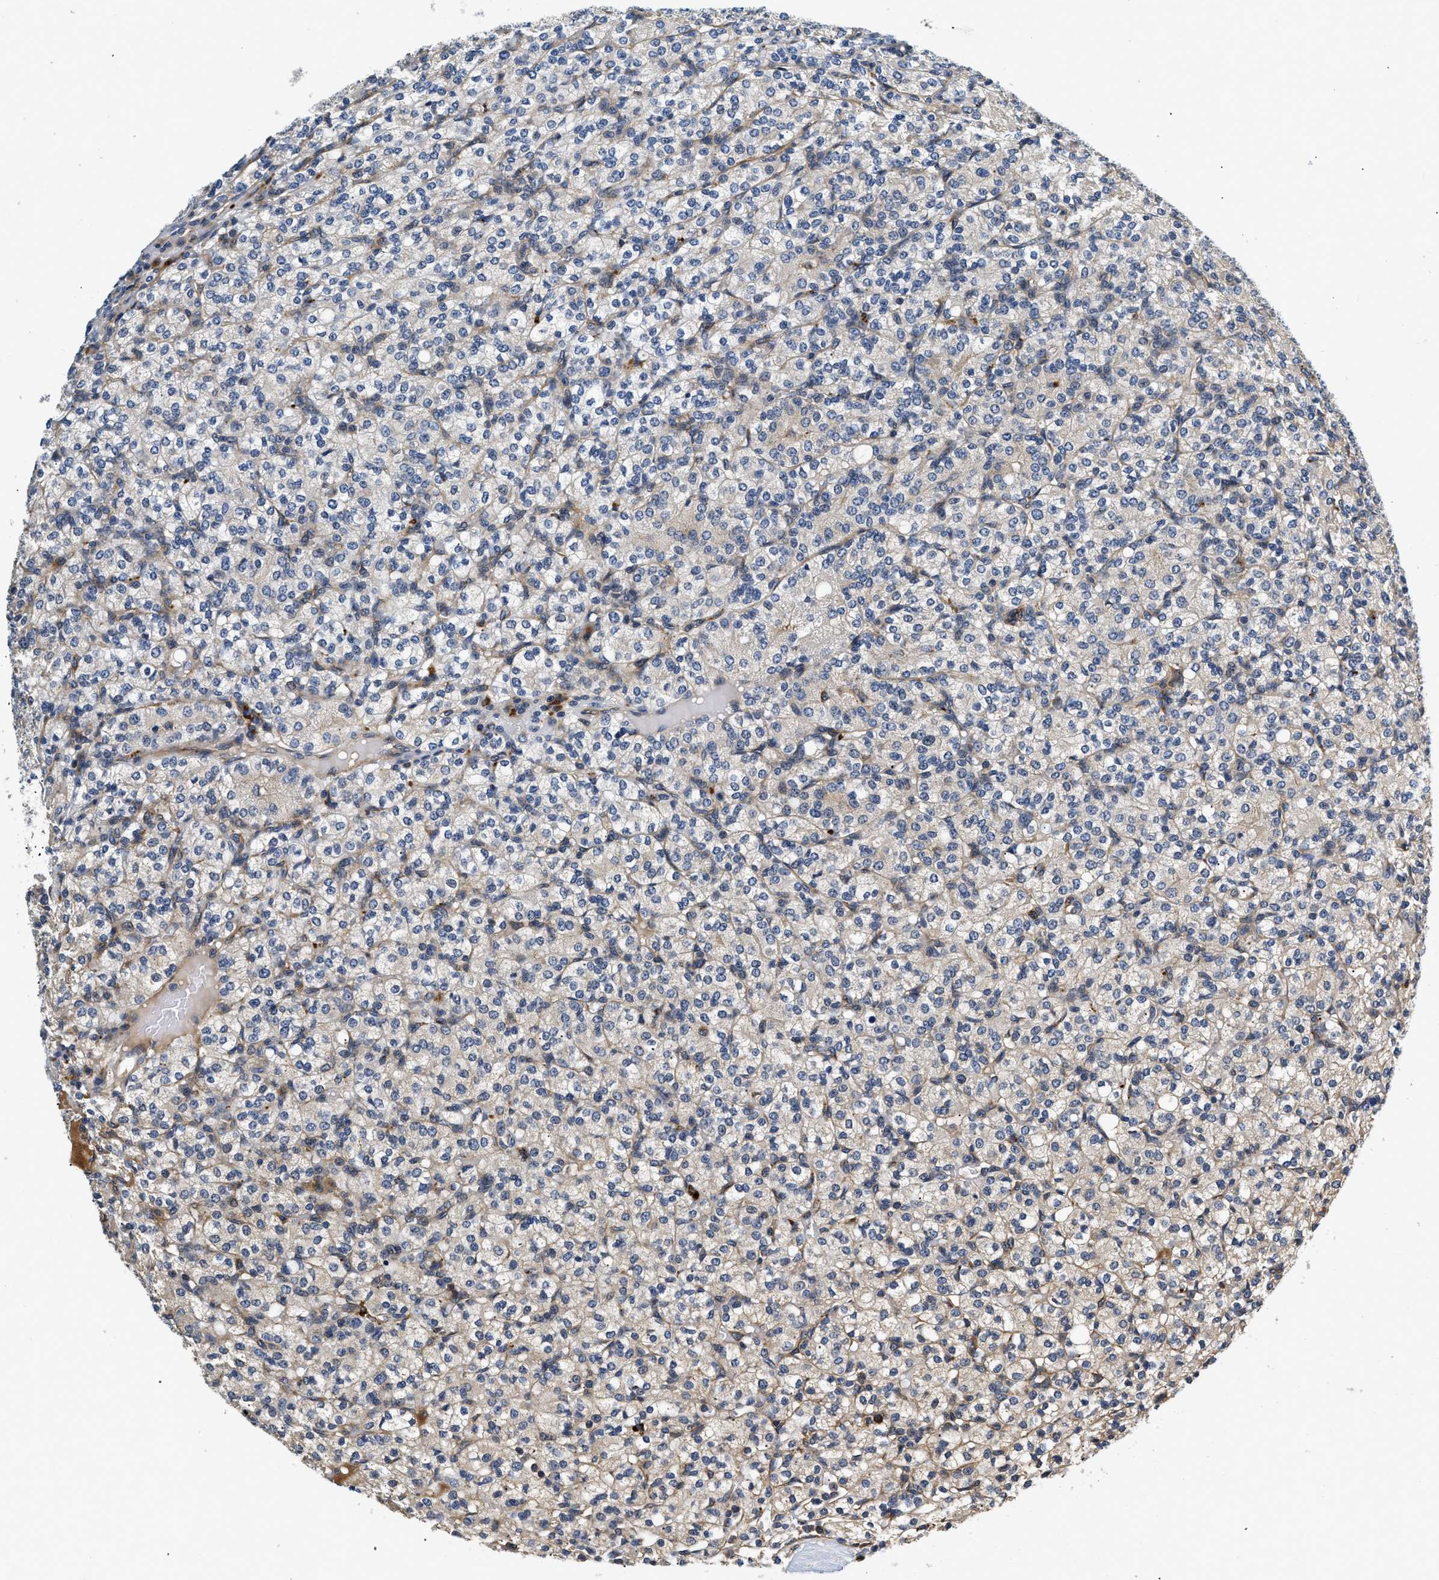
{"staining": {"intensity": "weak", "quantity": "<25%", "location": "cytoplasmic/membranous"}, "tissue": "renal cancer", "cell_type": "Tumor cells", "image_type": "cancer", "snomed": [{"axis": "morphology", "description": "Adenocarcinoma, NOS"}, {"axis": "topography", "description": "Kidney"}], "caption": "Immunohistochemistry photomicrograph of neoplastic tissue: human renal cancer stained with DAB reveals no significant protein positivity in tumor cells. (DAB (3,3'-diaminobenzidine) immunohistochemistry (IHC), high magnification).", "gene": "NME6", "patient": {"sex": "male", "age": 77}}